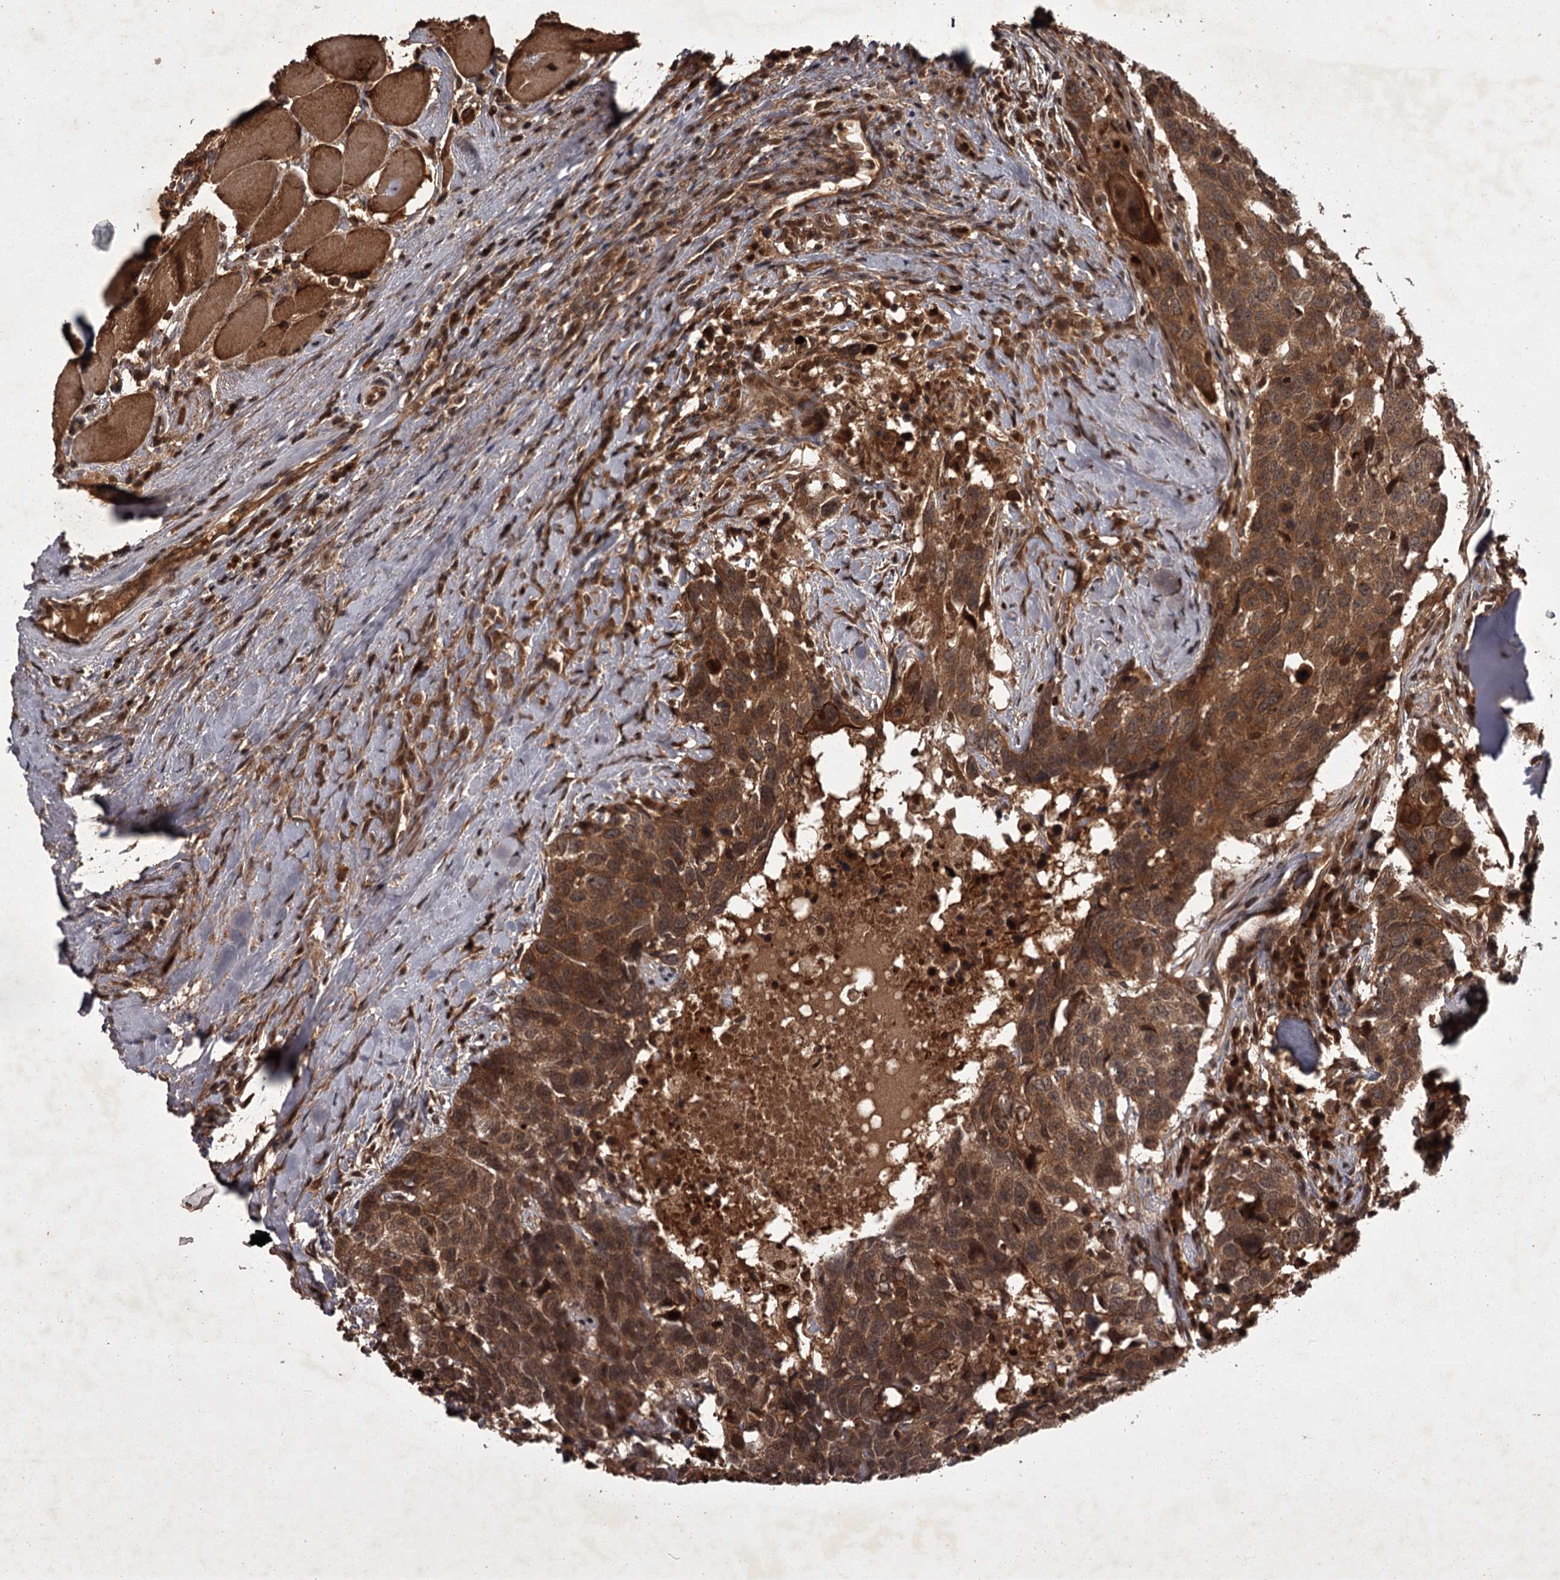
{"staining": {"intensity": "moderate", "quantity": ">75%", "location": "cytoplasmic/membranous"}, "tissue": "head and neck cancer", "cell_type": "Tumor cells", "image_type": "cancer", "snomed": [{"axis": "morphology", "description": "Squamous cell carcinoma, NOS"}, {"axis": "topography", "description": "Head-Neck"}], "caption": "IHC of squamous cell carcinoma (head and neck) displays medium levels of moderate cytoplasmic/membranous staining in about >75% of tumor cells. (DAB (3,3'-diaminobenzidine) = brown stain, brightfield microscopy at high magnification).", "gene": "TBC1D23", "patient": {"sex": "male", "age": 66}}